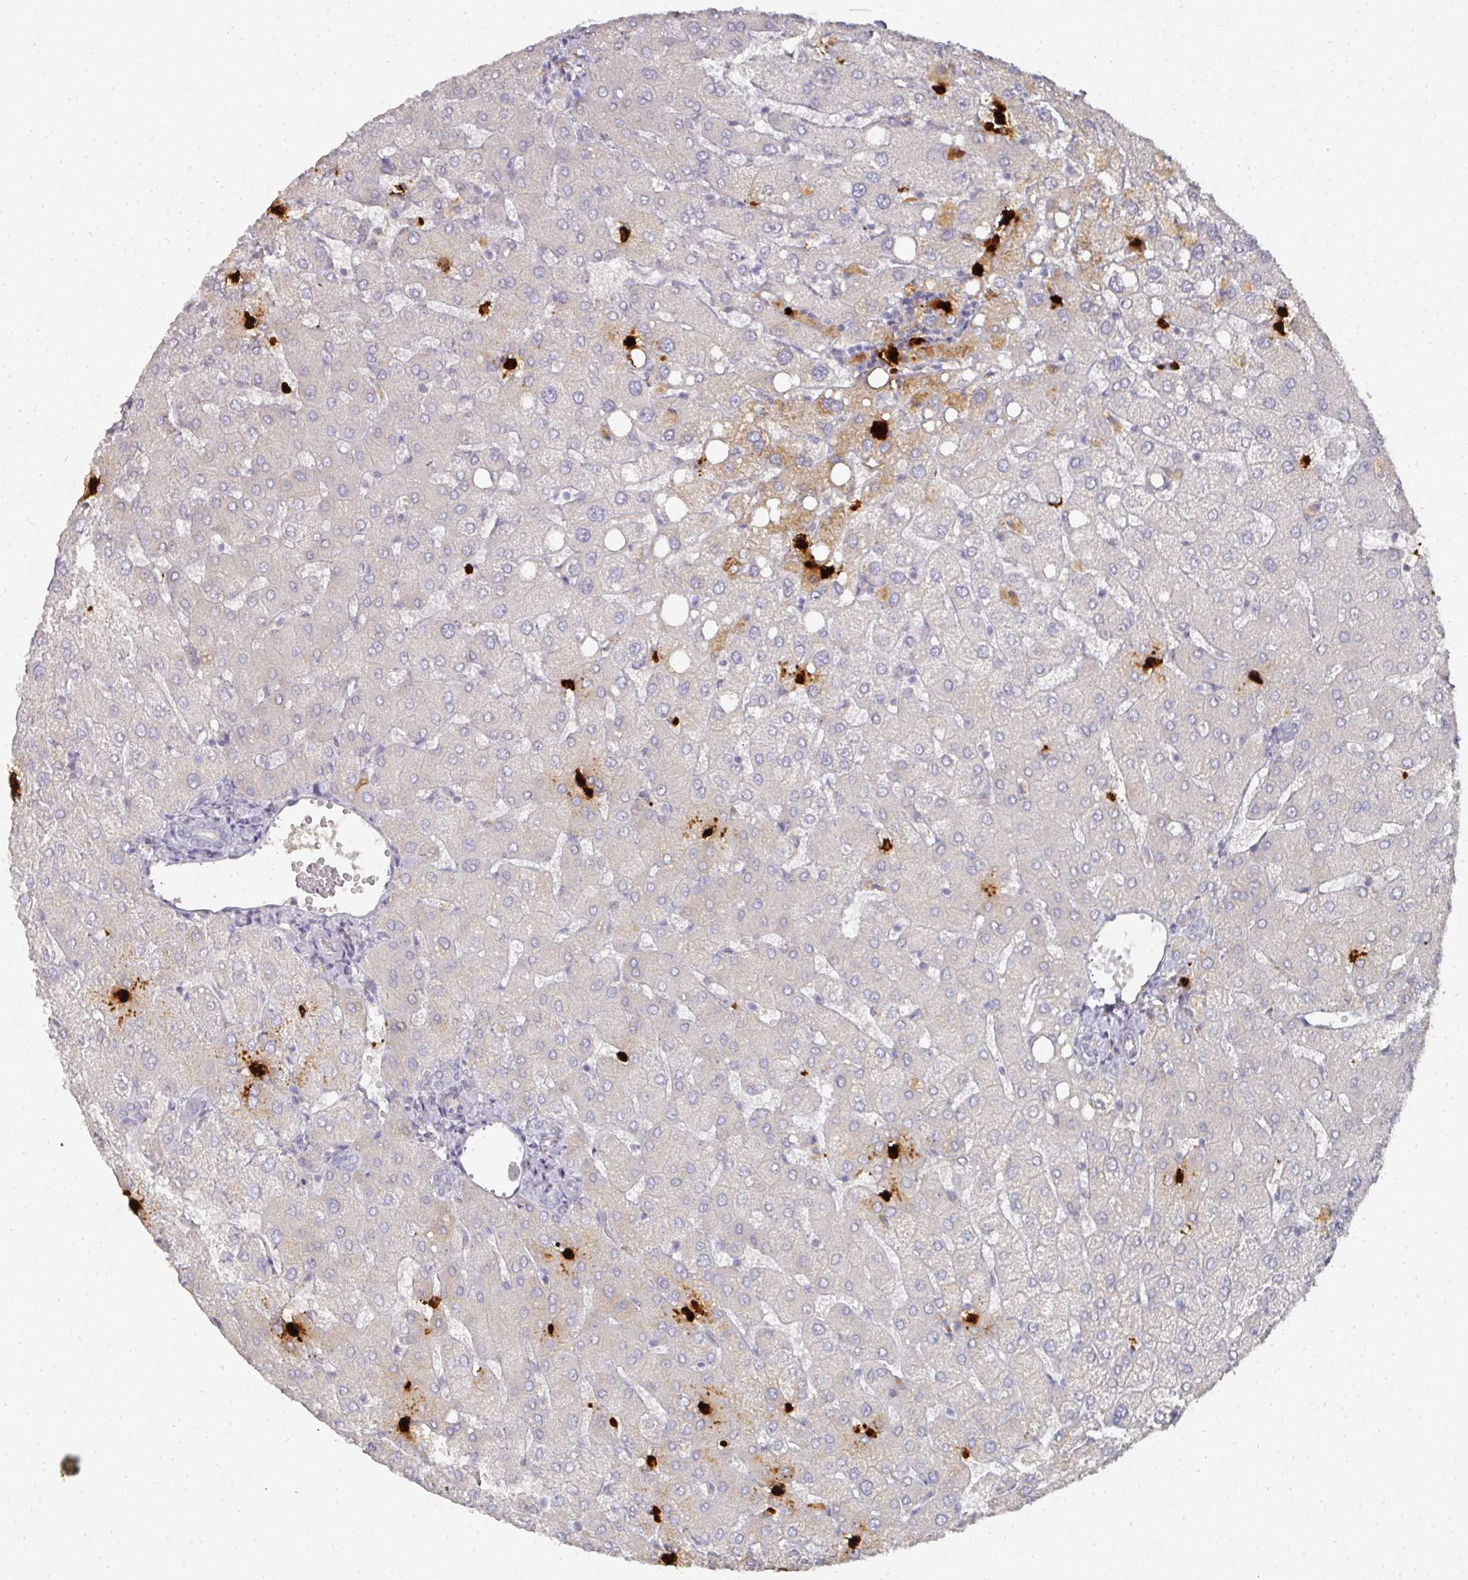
{"staining": {"intensity": "negative", "quantity": "none", "location": "none"}, "tissue": "liver", "cell_type": "Cholangiocytes", "image_type": "normal", "snomed": [{"axis": "morphology", "description": "Normal tissue, NOS"}, {"axis": "topography", "description": "Liver"}], "caption": "This is a histopathology image of immunohistochemistry staining of unremarkable liver, which shows no expression in cholangiocytes.", "gene": "CAMP", "patient": {"sex": "female", "age": 54}}